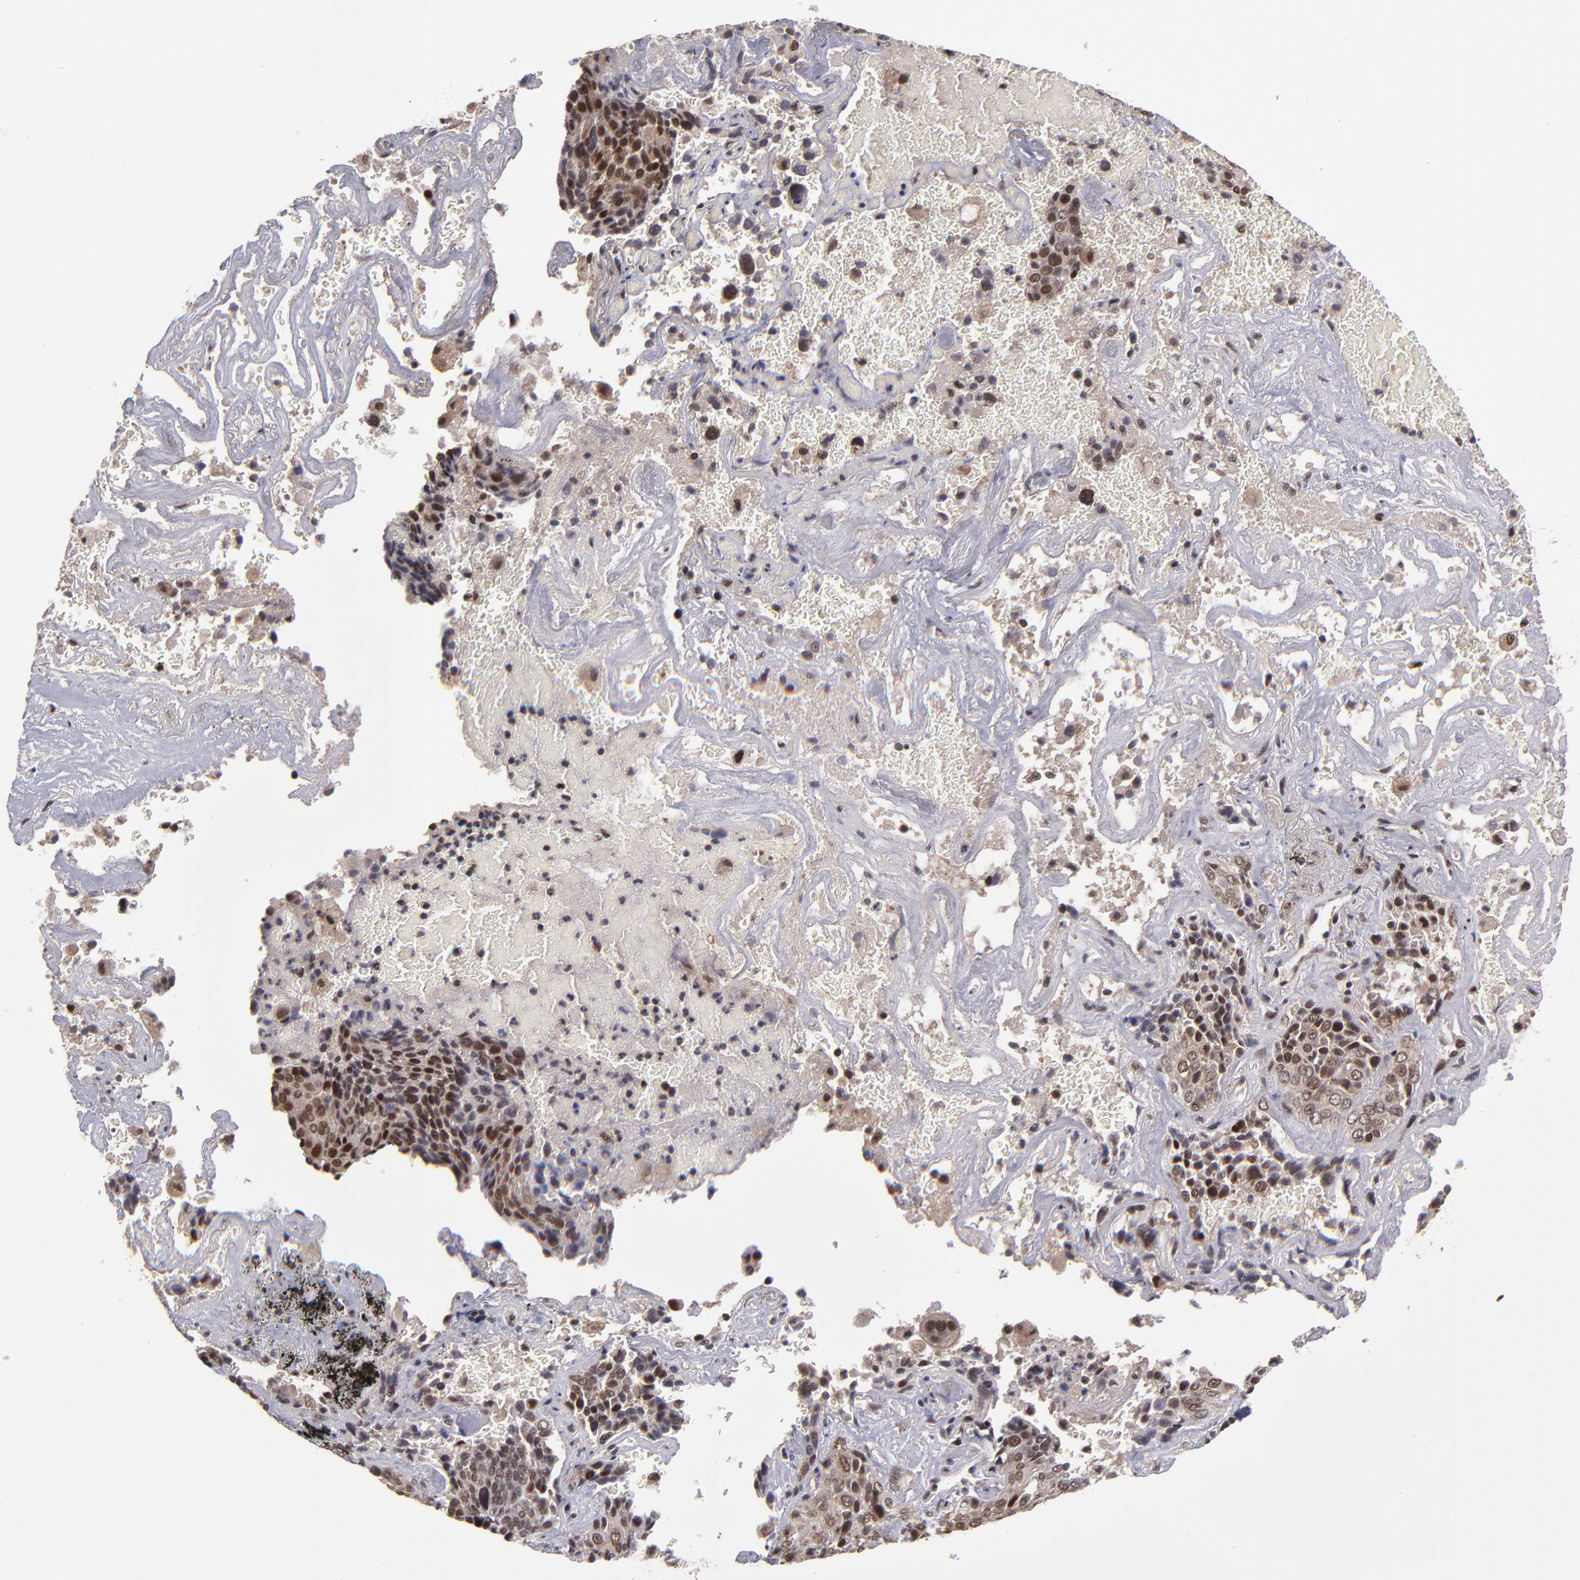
{"staining": {"intensity": "strong", "quantity": ">75%", "location": "nuclear"}, "tissue": "lung cancer", "cell_type": "Tumor cells", "image_type": "cancer", "snomed": [{"axis": "morphology", "description": "Squamous cell carcinoma, NOS"}, {"axis": "topography", "description": "Lung"}], "caption": "A brown stain highlights strong nuclear staining of a protein in lung cancer (squamous cell carcinoma) tumor cells.", "gene": "EP300", "patient": {"sex": "male", "age": 54}}